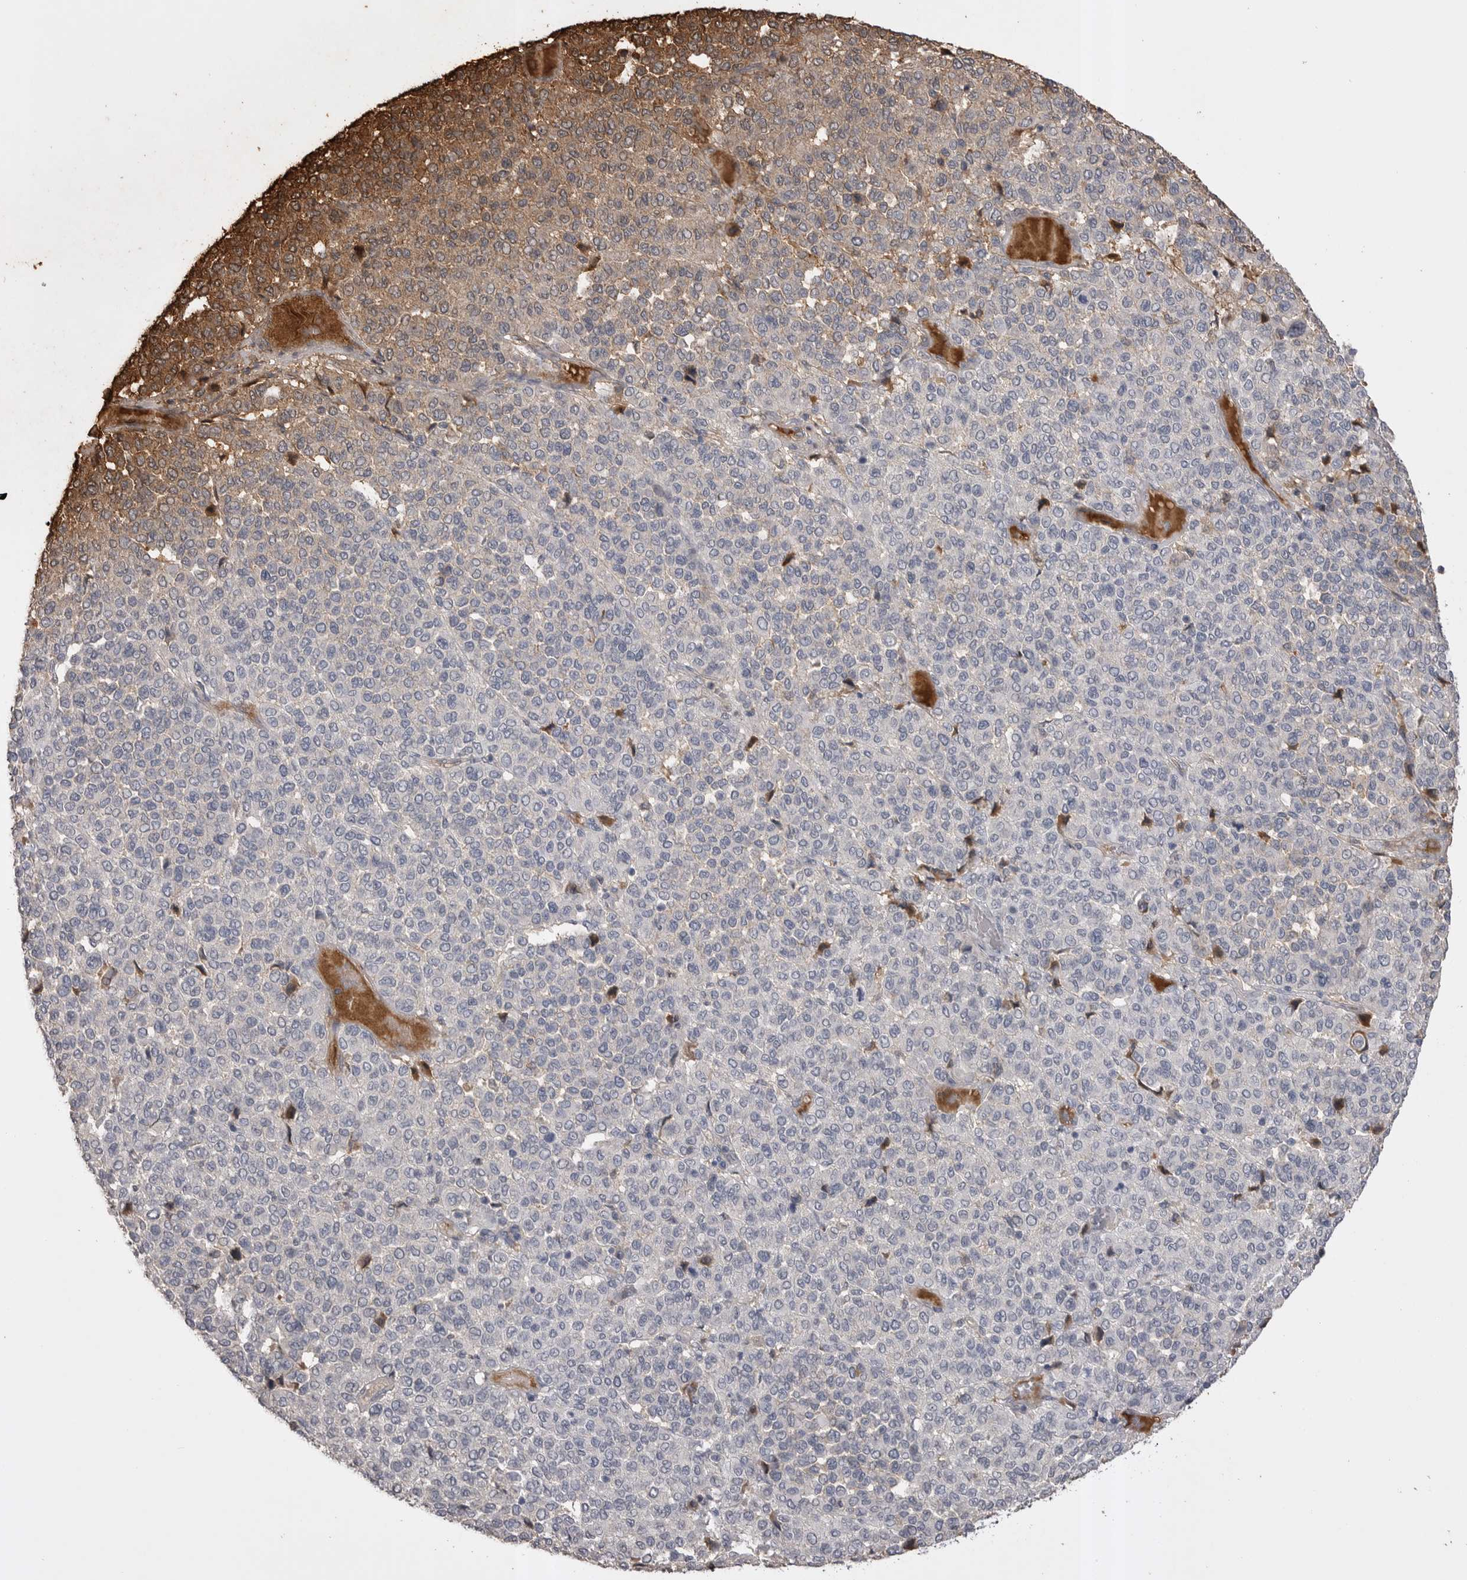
{"staining": {"intensity": "negative", "quantity": "none", "location": "none"}, "tissue": "melanoma", "cell_type": "Tumor cells", "image_type": "cancer", "snomed": [{"axis": "morphology", "description": "Malignant melanoma, Metastatic site"}, {"axis": "topography", "description": "Pancreas"}], "caption": "The photomicrograph displays no significant staining in tumor cells of melanoma. Brightfield microscopy of immunohistochemistry (IHC) stained with DAB (brown) and hematoxylin (blue), captured at high magnification.", "gene": "AHSG", "patient": {"sex": "female", "age": 30}}